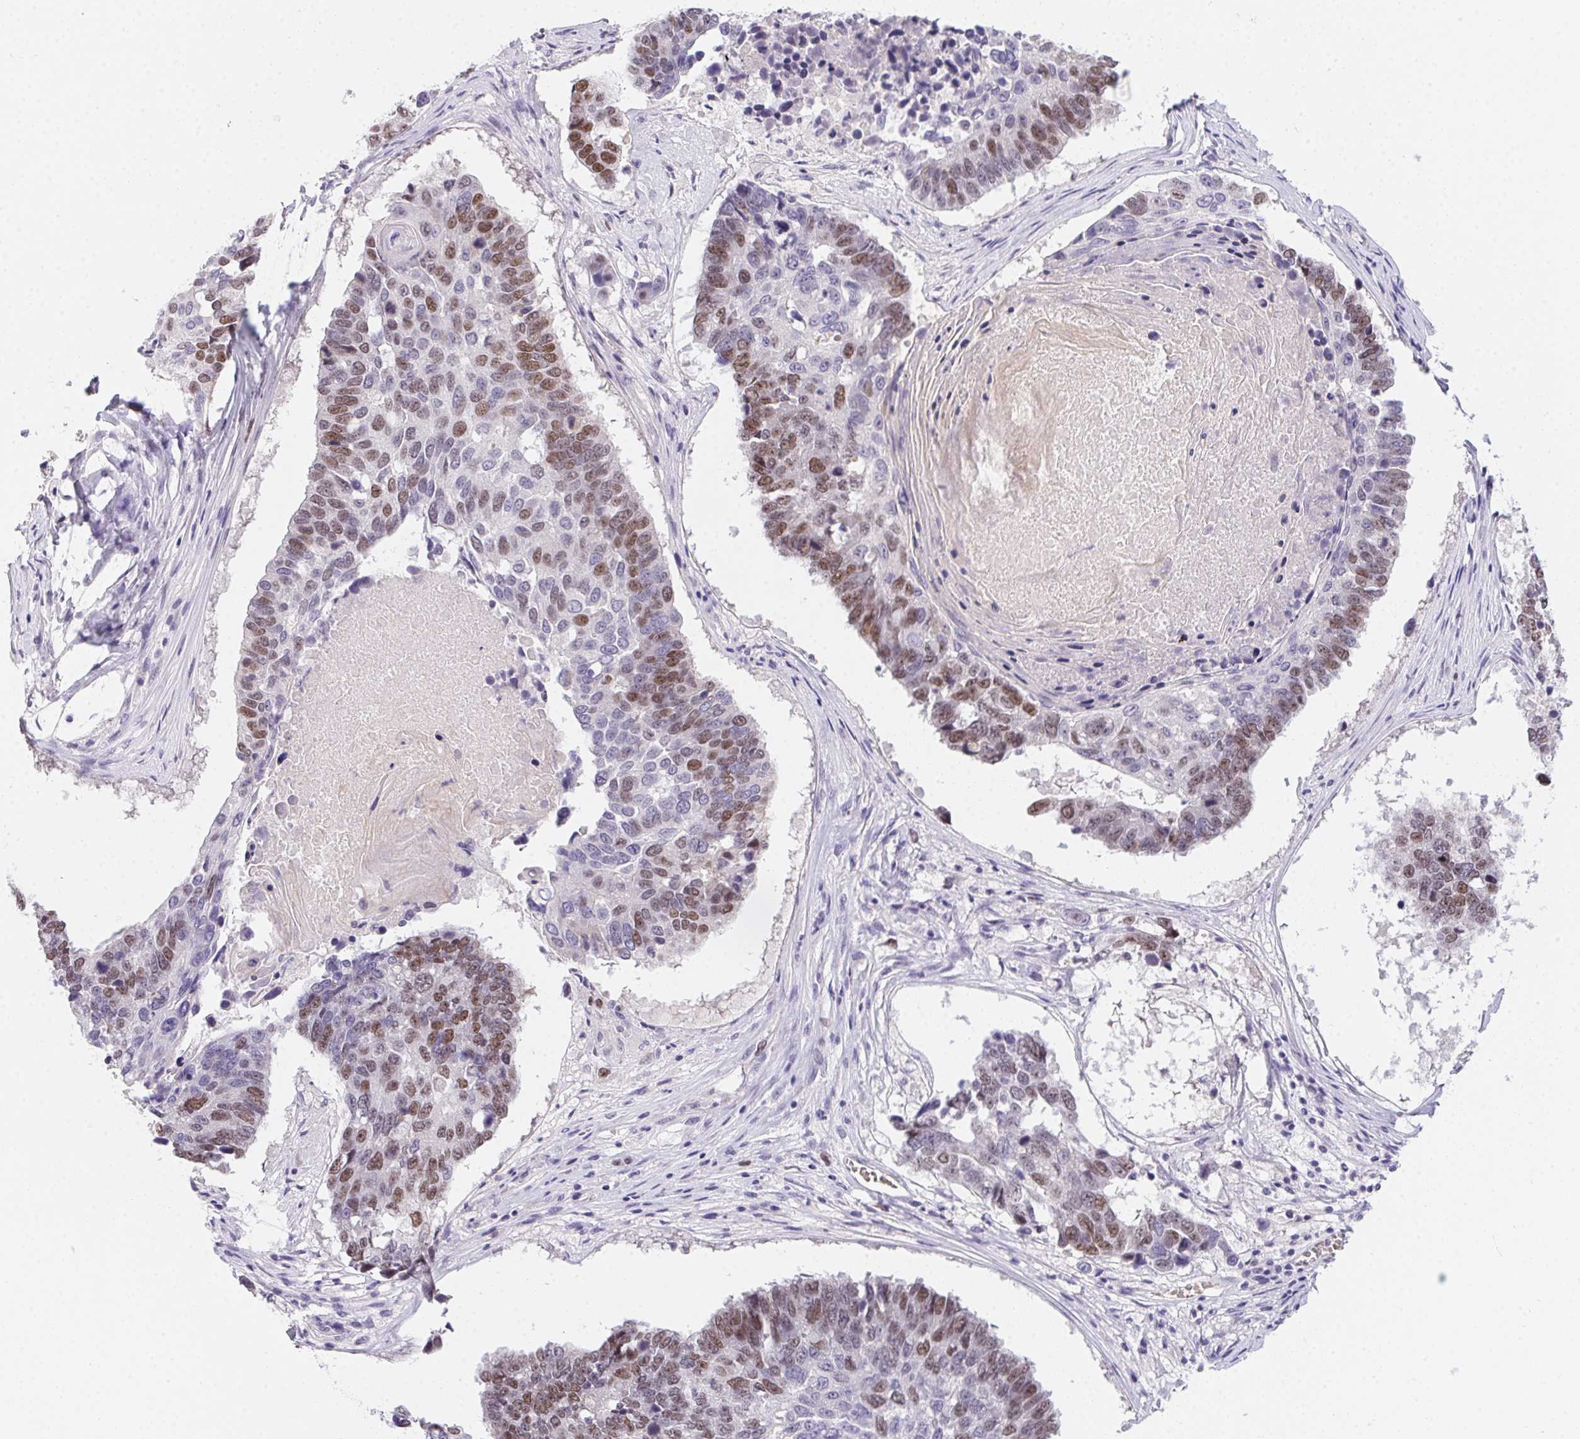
{"staining": {"intensity": "moderate", "quantity": "25%-75%", "location": "nuclear"}, "tissue": "lung cancer", "cell_type": "Tumor cells", "image_type": "cancer", "snomed": [{"axis": "morphology", "description": "Squamous cell carcinoma, NOS"}, {"axis": "topography", "description": "Lung"}], "caption": "This is a histology image of immunohistochemistry (IHC) staining of lung squamous cell carcinoma, which shows moderate expression in the nuclear of tumor cells.", "gene": "HELLS", "patient": {"sex": "male", "age": 73}}